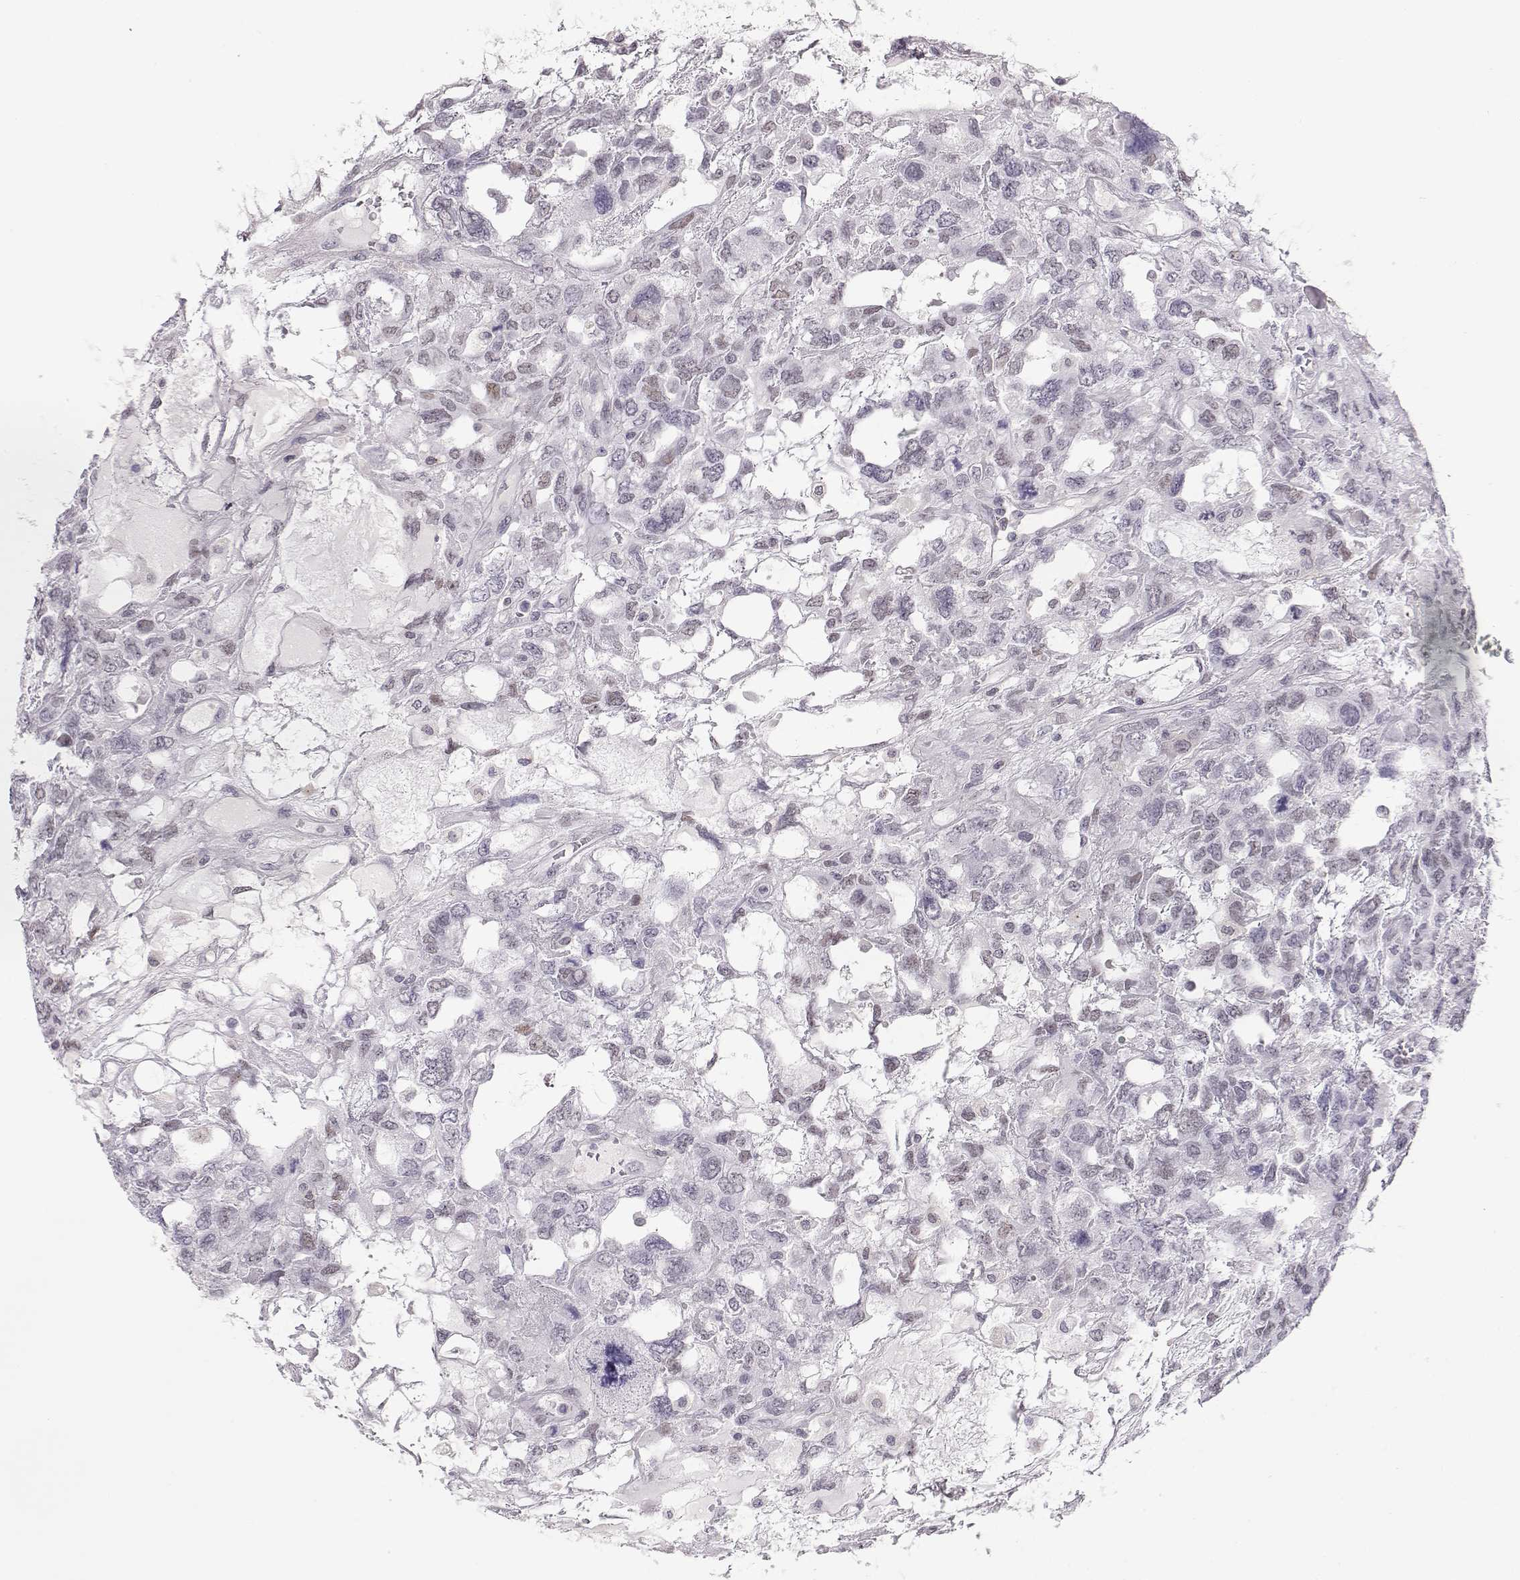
{"staining": {"intensity": "negative", "quantity": "none", "location": "none"}, "tissue": "testis cancer", "cell_type": "Tumor cells", "image_type": "cancer", "snomed": [{"axis": "morphology", "description": "Seminoma, NOS"}, {"axis": "topography", "description": "Testis"}], "caption": "Testis cancer (seminoma) was stained to show a protein in brown. There is no significant positivity in tumor cells.", "gene": "TEPP", "patient": {"sex": "male", "age": 52}}